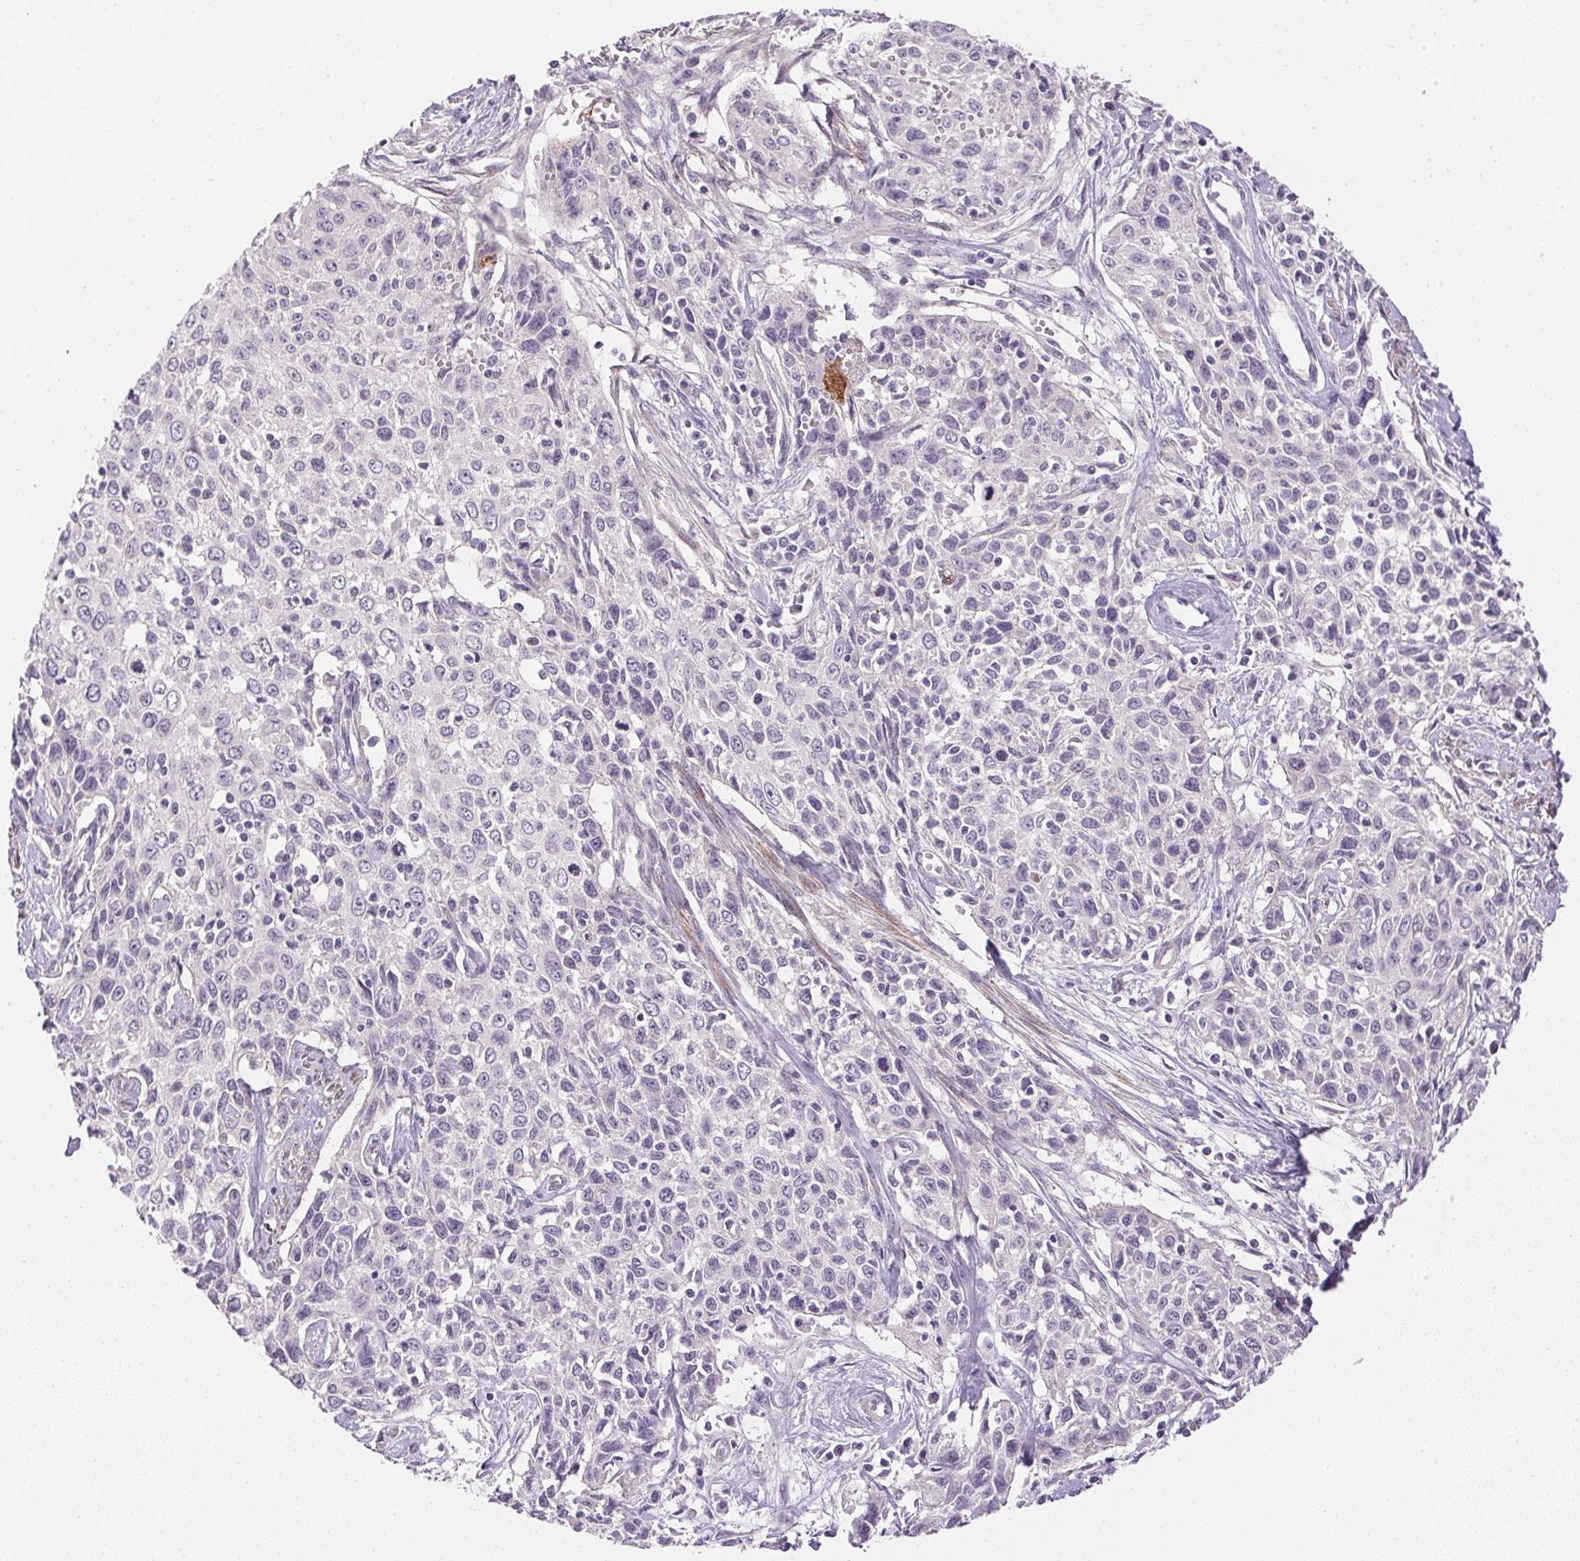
{"staining": {"intensity": "negative", "quantity": "none", "location": "none"}, "tissue": "cervical cancer", "cell_type": "Tumor cells", "image_type": "cancer", "snomed": [{"axis": "morphology", "description": "Squamous cell carcinoma, NOS"}, {"axis": "topography", "description": "Cervix"}], "caption": "Immunohistochemistry histopathology image of neoplastic tissue: squamous cell carcinoma (cervical) stained with DAB (3,3'-diaminobenzidine) demonstrates no significant protein staining in tumor cells. Nuclei are stained in blue.", "gene": "PRL", "patient": {"sex": "female", "age": 38}}